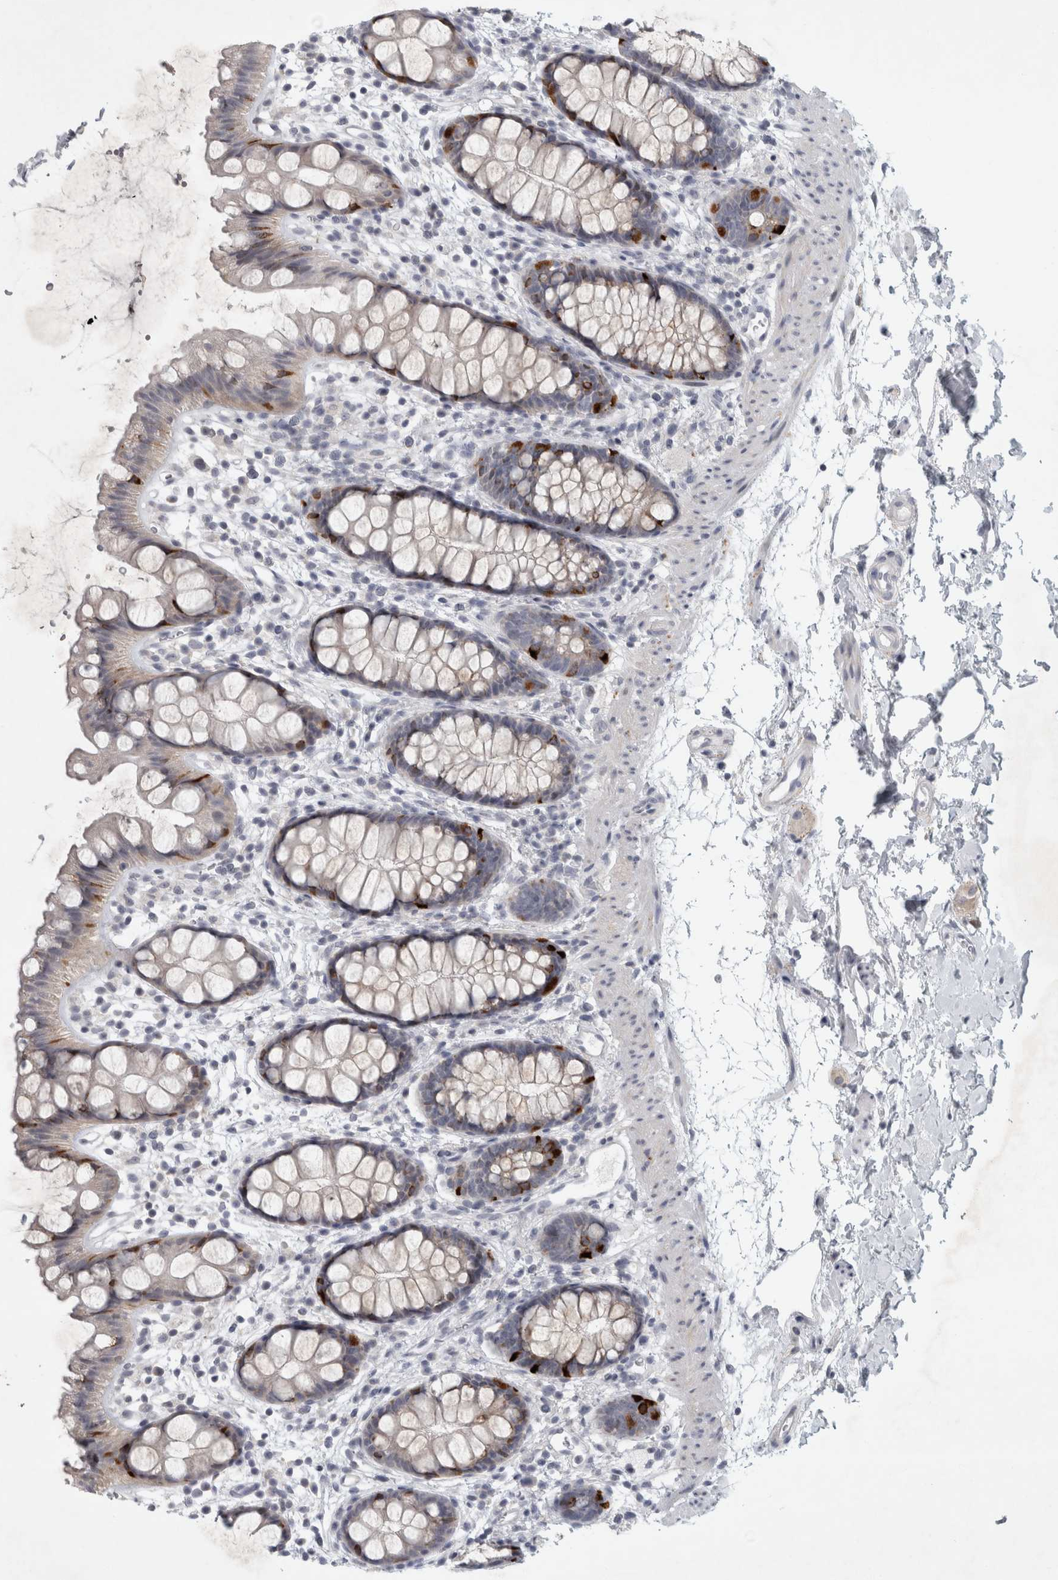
{"staining": {"intensity": "strong", "quantity": "<25%", "location": "cytoplasmic/membranous"}, "tissue": "rectum", "cell_type": "Glandular cells", "image_type": "normal", "snomed": [{"axis": "morphology", "description": "Normal tissue, NOS"}, {"axis": "topography", "description": "Rectum"}], "caption": "Immunohistochemical staining of unremarkable rectum demonstrates <25% levels of strong cytoplasmic/membranous protein staining in approximately <25% of glandular cells.", "gene": "PTPRN2", "patient": {"sex": "female", "age": 65}}